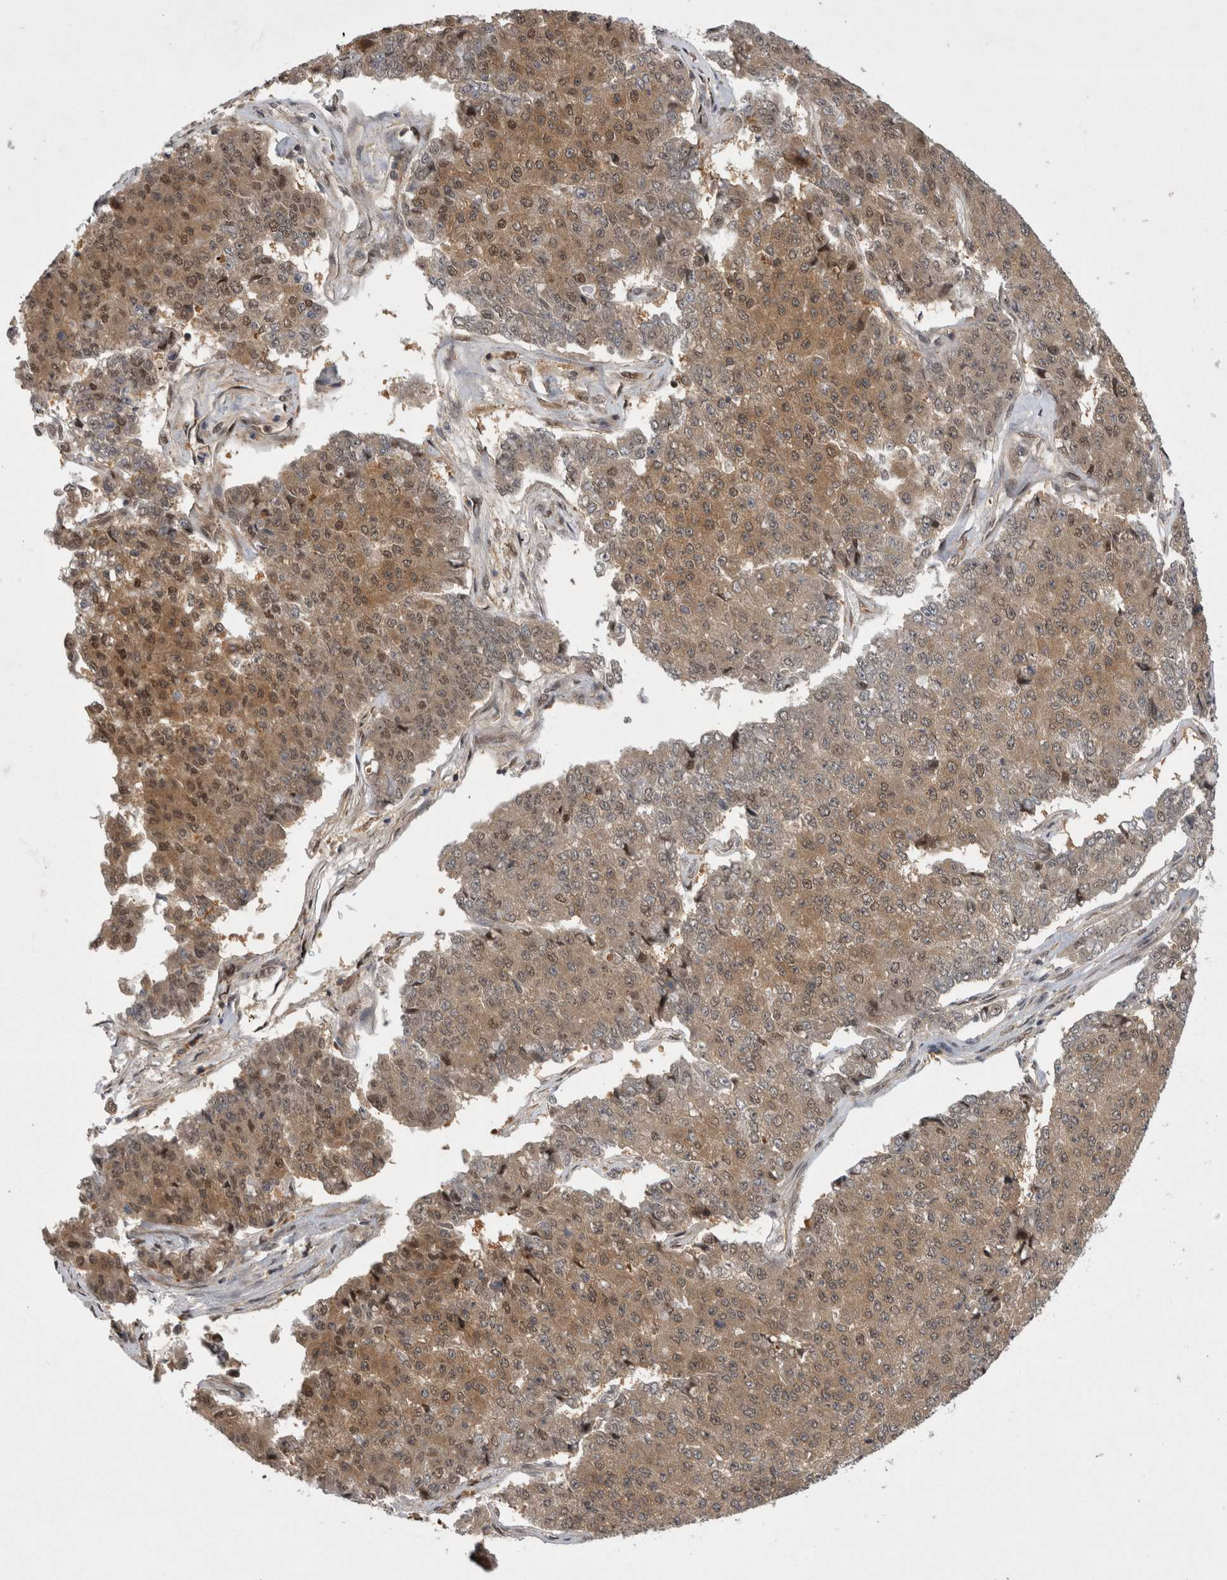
{"staining": {"intensity": "moderate", "quantity": ">75%", "location": "cytoplasmic/membranous,nuclear"}, "tissue": "pancreatic cancer", "cell_type": "Tumor cells", "image_type": "cancer", "snomed": [{"axis": "morphology", "description": "Adenocarcinoma, NOS"}, {"axis": "topography", "description": "Pancreas"}], "caption": "This is a photomicrograph of immunohistochemistry staining of pancreatic adenocarcinoma, which shows moderate staining in the cytoplasmic/membranous and nuclear of tumor cells.", "gene": "PSMB2", "patient": {"sex": "male", "age": 50}}